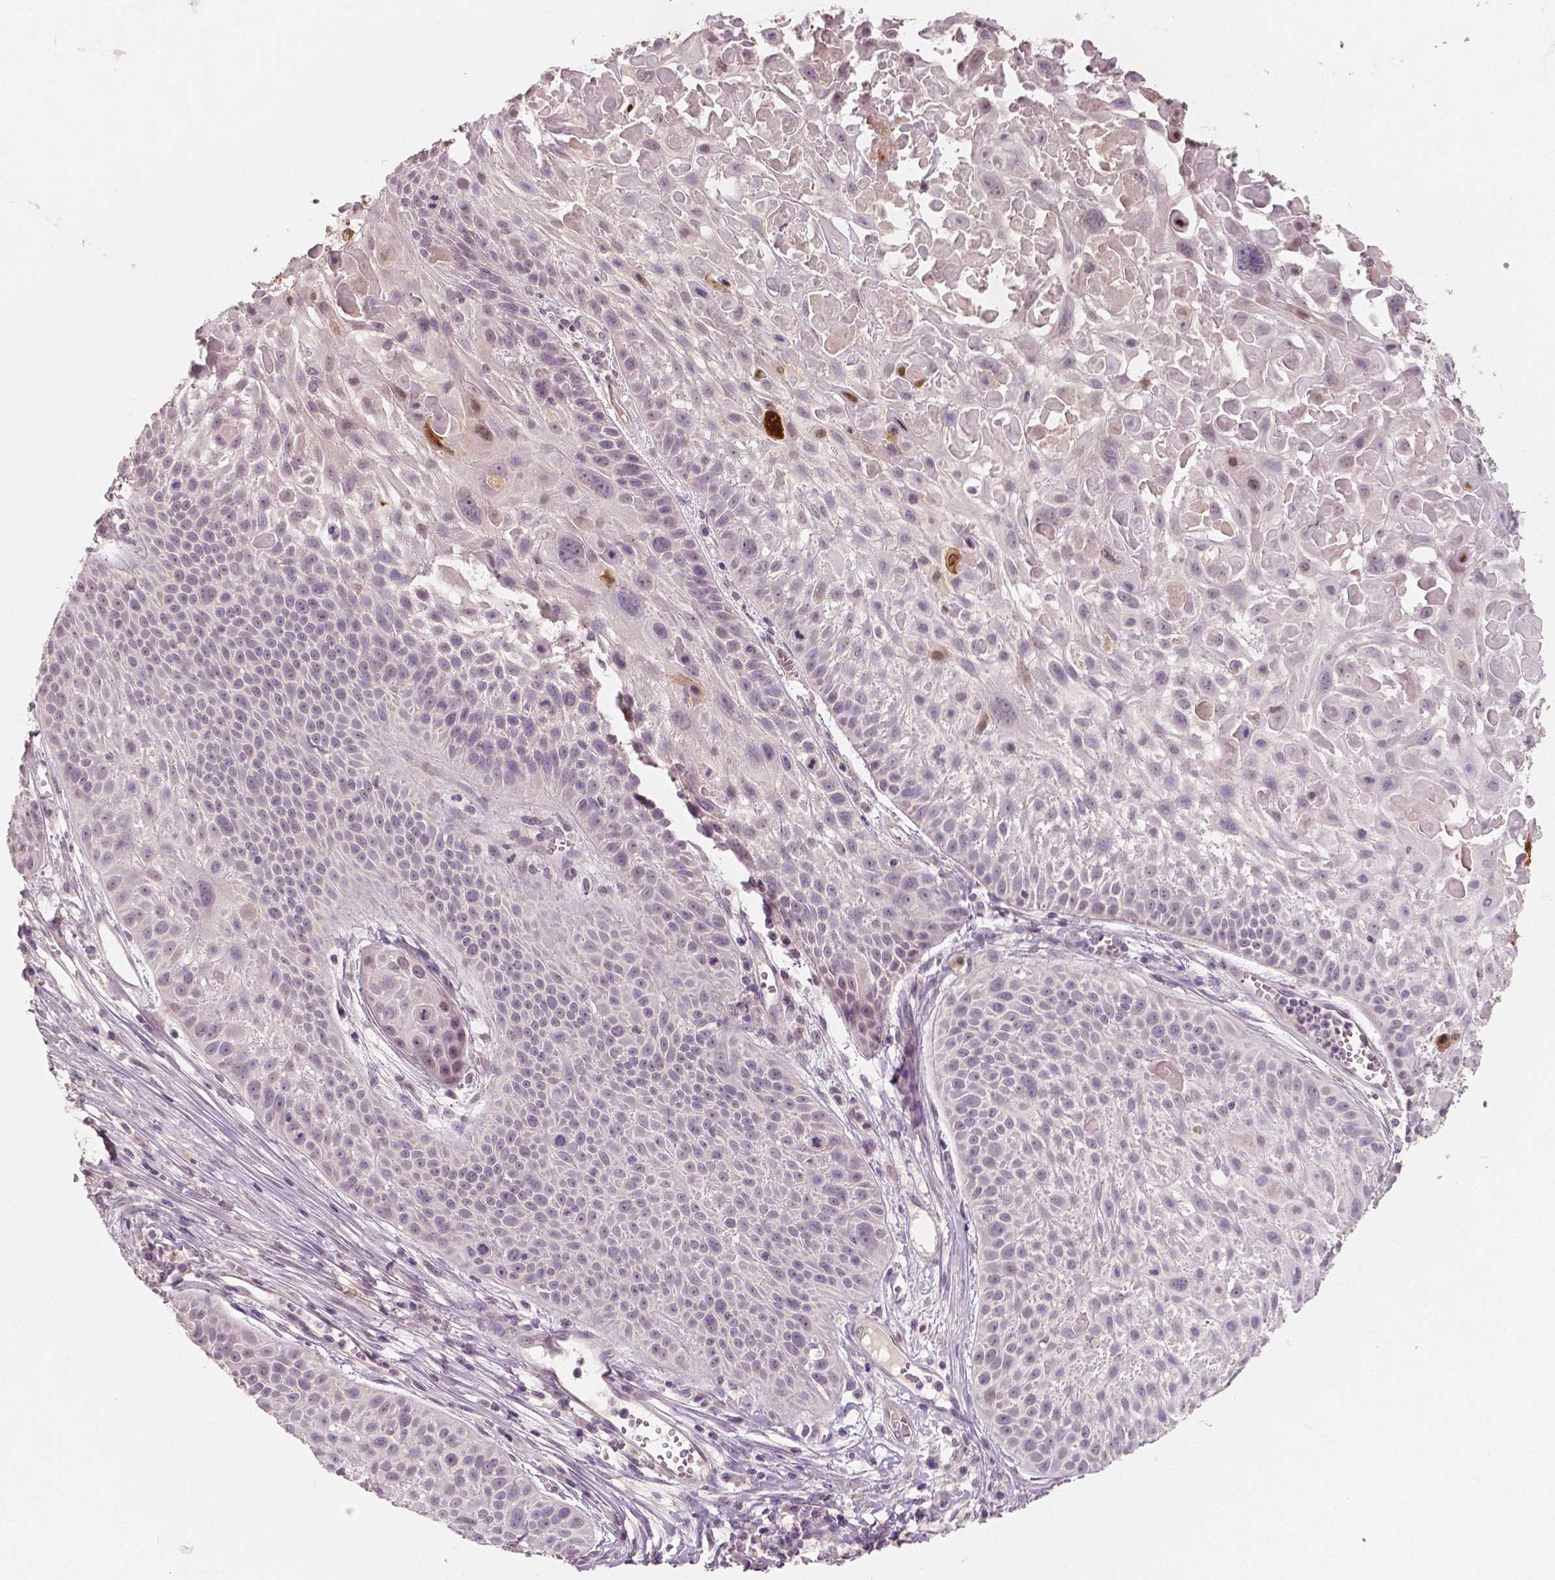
{"staining": {"intensity": "moderate", "quantity": "<25%", "location": "cytoplasmic/membranous,nuclear"}, "tissue": "skin cancer", "cell_type": "Tumor cells", "image_type": "cancer", "snomed": [{"axis": "morphology", "description": "Squamous cell carcinoma, NOS"}, {"axis": "topography", "description": "Skin"}, {"axis": "topography", "description": "Anal"}], "caption": "DAB immunohistochemical staining of skin cancer (squamous cell carcinoma) displays moderate cytoplasmic/membranous and nuclear protein positivity in about <25% of tumor cells.", "gene": "RNASE7", "patient": {"sex": "female", "age": 75}}